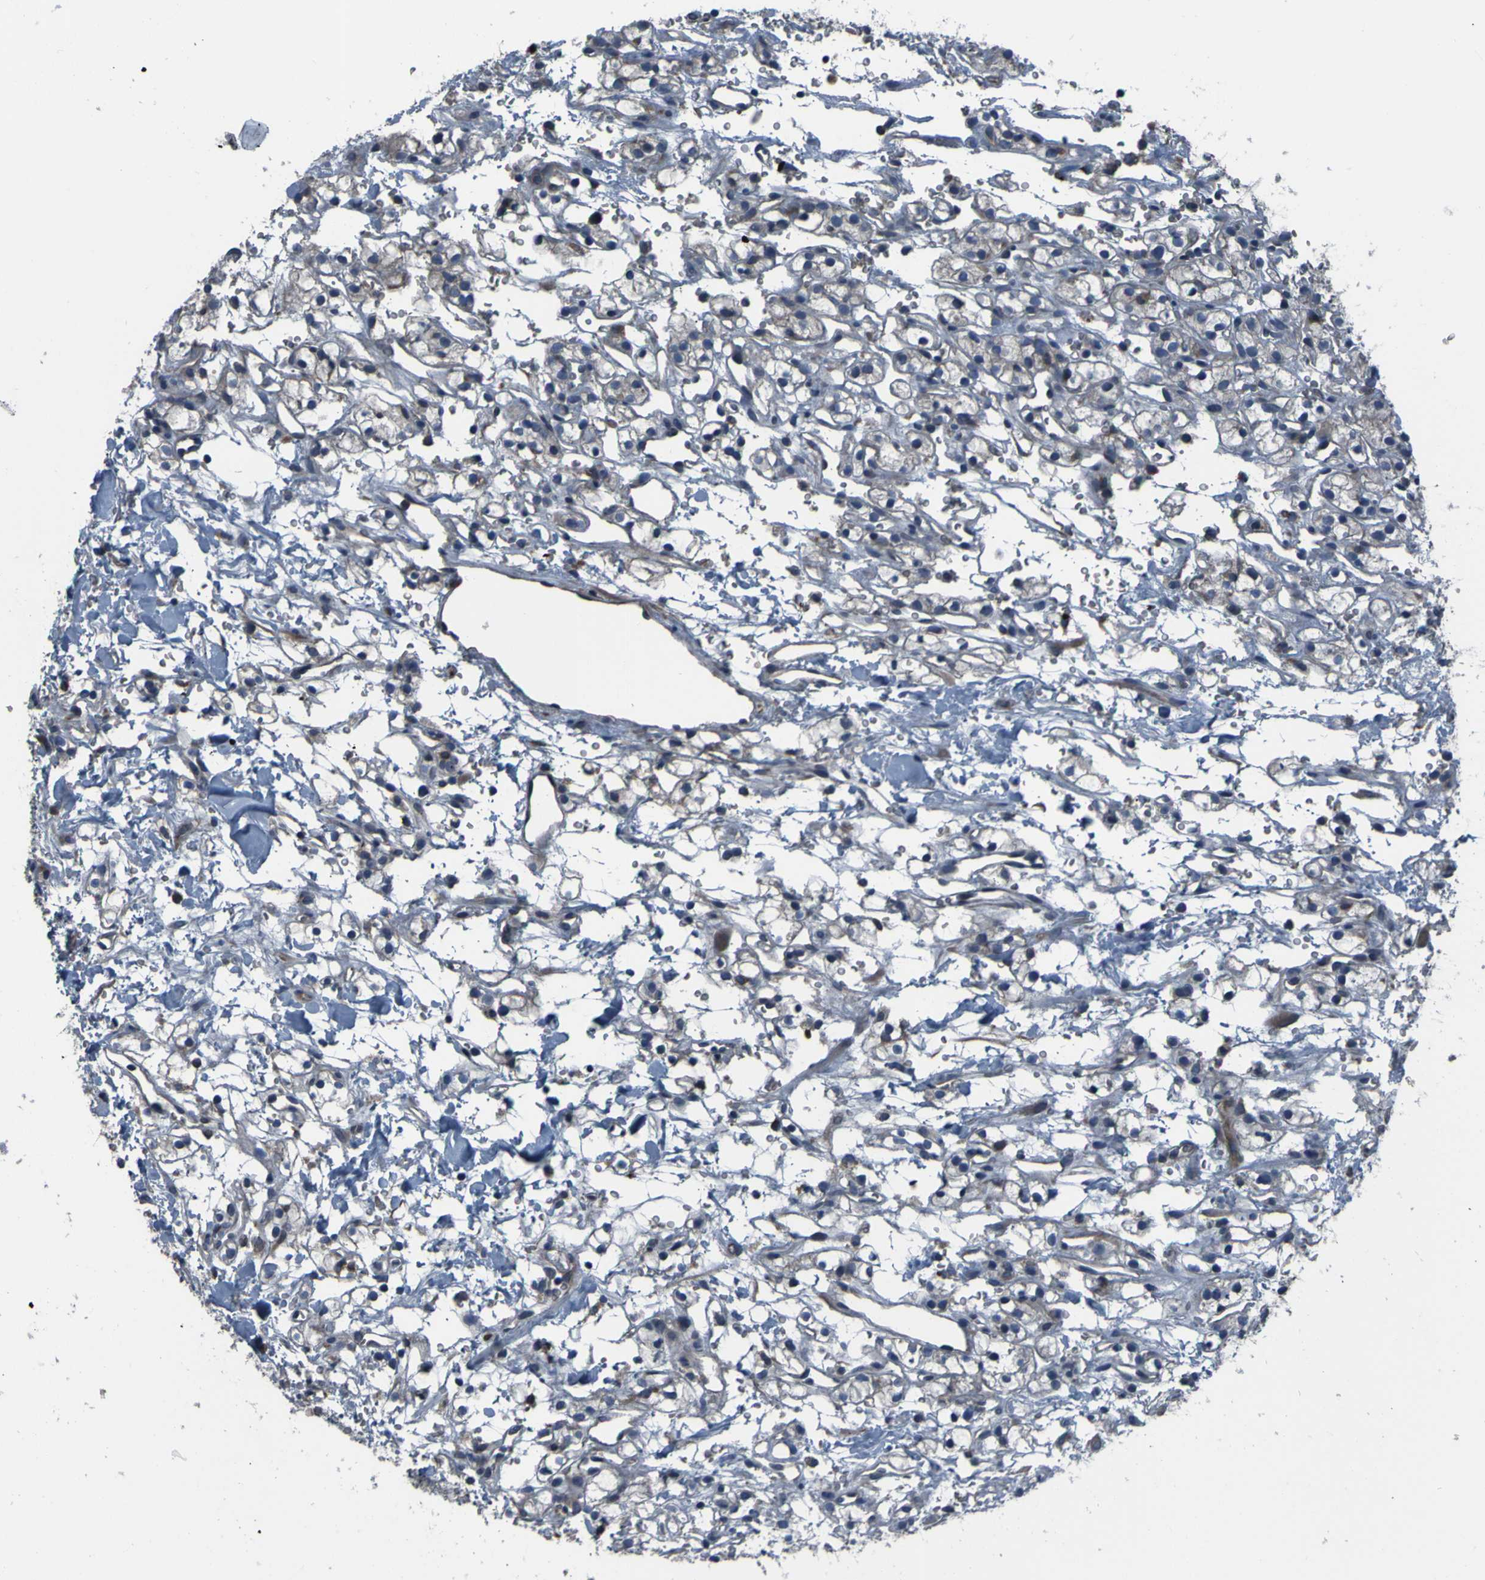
{"staining": {"intensity": "weak", "quantity": "<25%", "location": "cytoplasmic/membranous"}, "tissue": "renal cancer", "cell_type": "Tumor cells", "image_type": "cancer", "snomed": [{"axis": "morphology", "description": "Adenocarcinoma, NOS"}, {"axis": "topography", "description": "Kidney"}], "caption": "High magnification brightfield microscopy of renal cancer (adenocarcinoma) stained with DAB (3,3'-diaminobenzidine) (brown) and counterstained with hematoxylin (blue): tumor cells show no significant staining. (DAB (3,3'-diaminobenzidine) immunohistochemistry (IHC) visualized using brightfield microscopy, high magnification).", "gene": "GRAMD1A", "patient": {"sex": "male", "age": 61}}